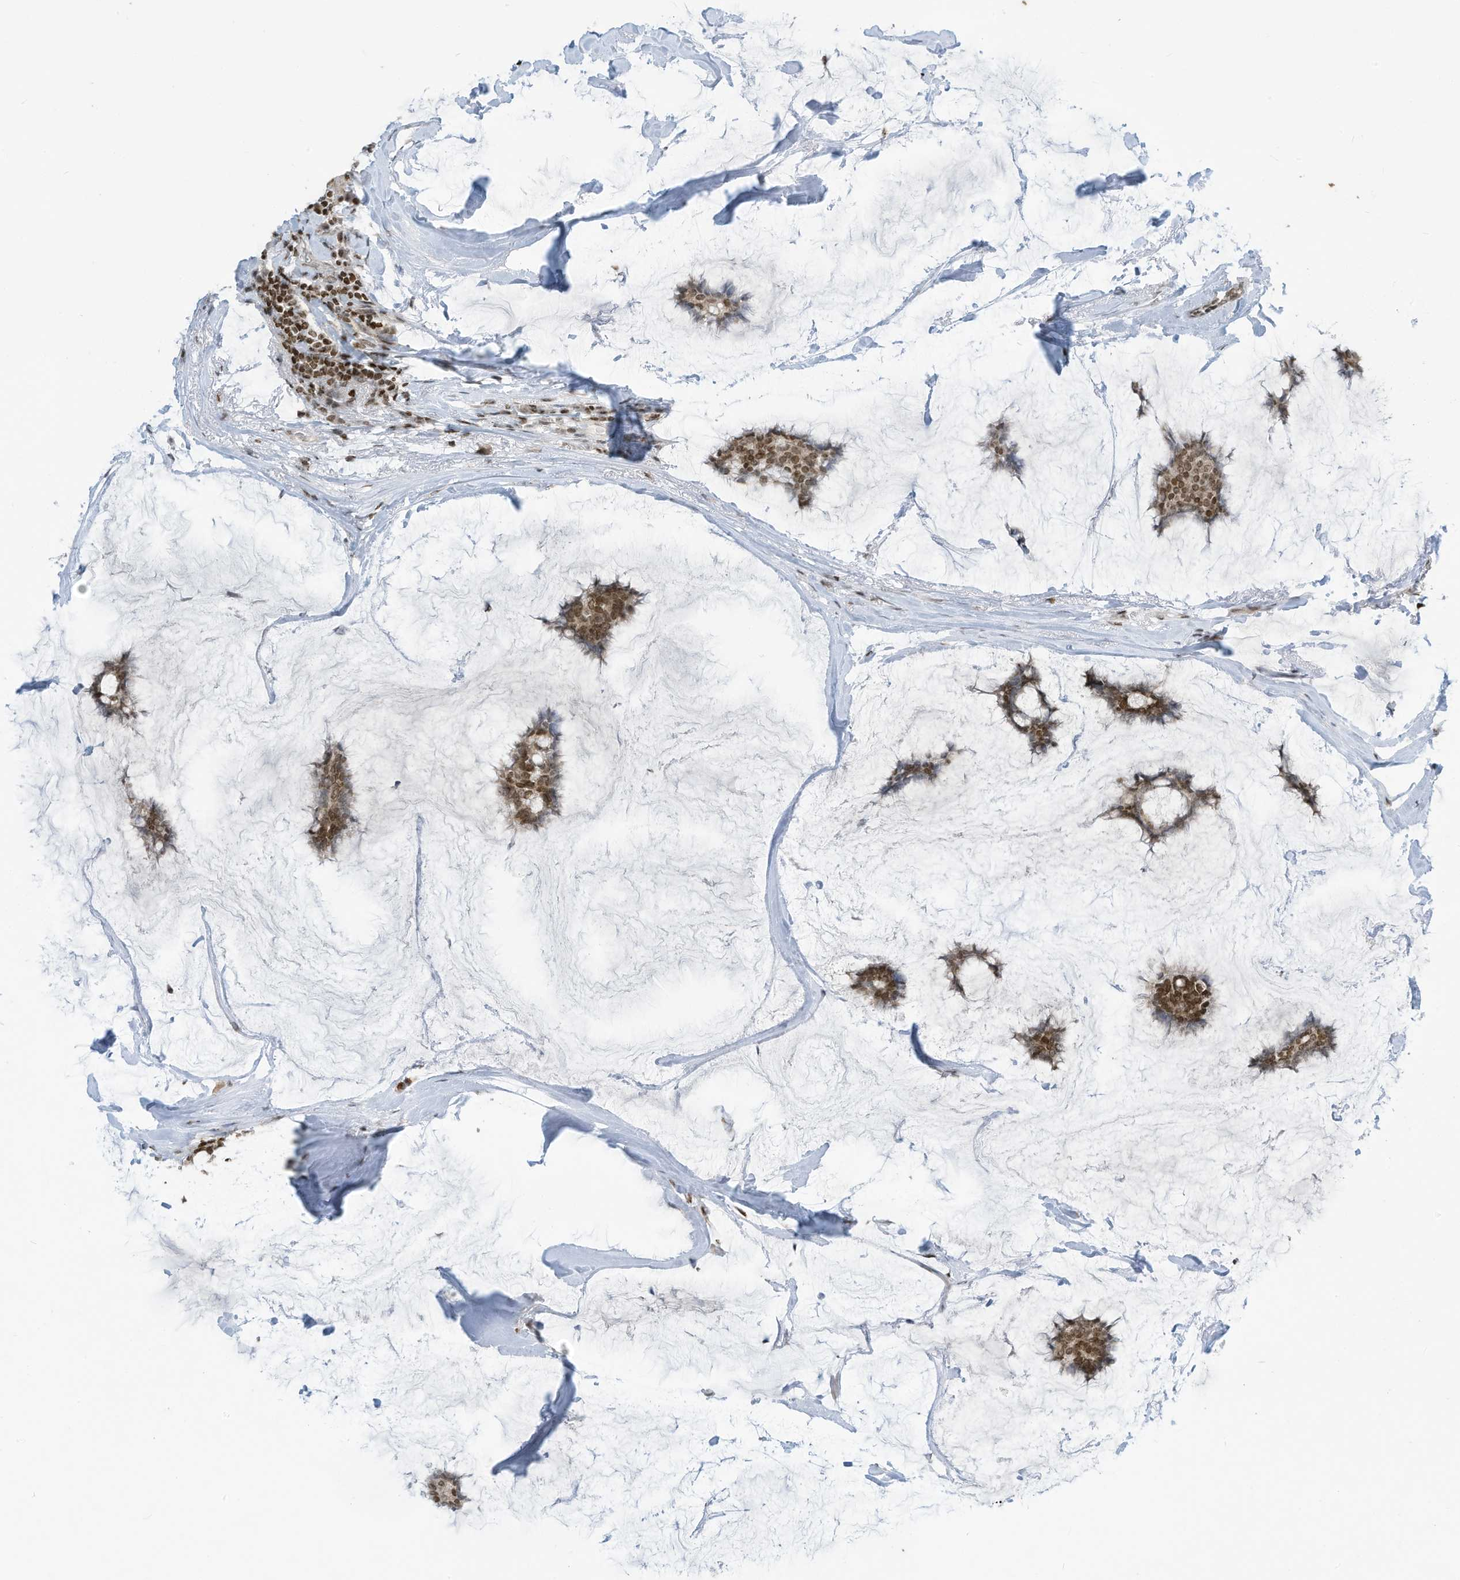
{"staining": {"intensity": "moderate", "quantity": ">75%", "location": "nuclear"}, "tissue": "breast cancer", "cell_type": "Tumor cells", "image_type": "cancer", "snomed": [{"axis": "morphology", "description": "Duct carcinoma"}, {"axis": "topography", "description": "Breast"}], "caption": "DAB immunohistochemical staining of human breast infiltrating ductal carcinoma displays moderate nuclear protein staining in approximately >75% of tumor cells. (Stains: DAB (3,3'-diaminobenzidine) in brown, nuclei in blue, Microscopy: brightfield microscopy at high magnification).", "gene": "ADI1", "patient": {"sex": "female", "age": 93}}